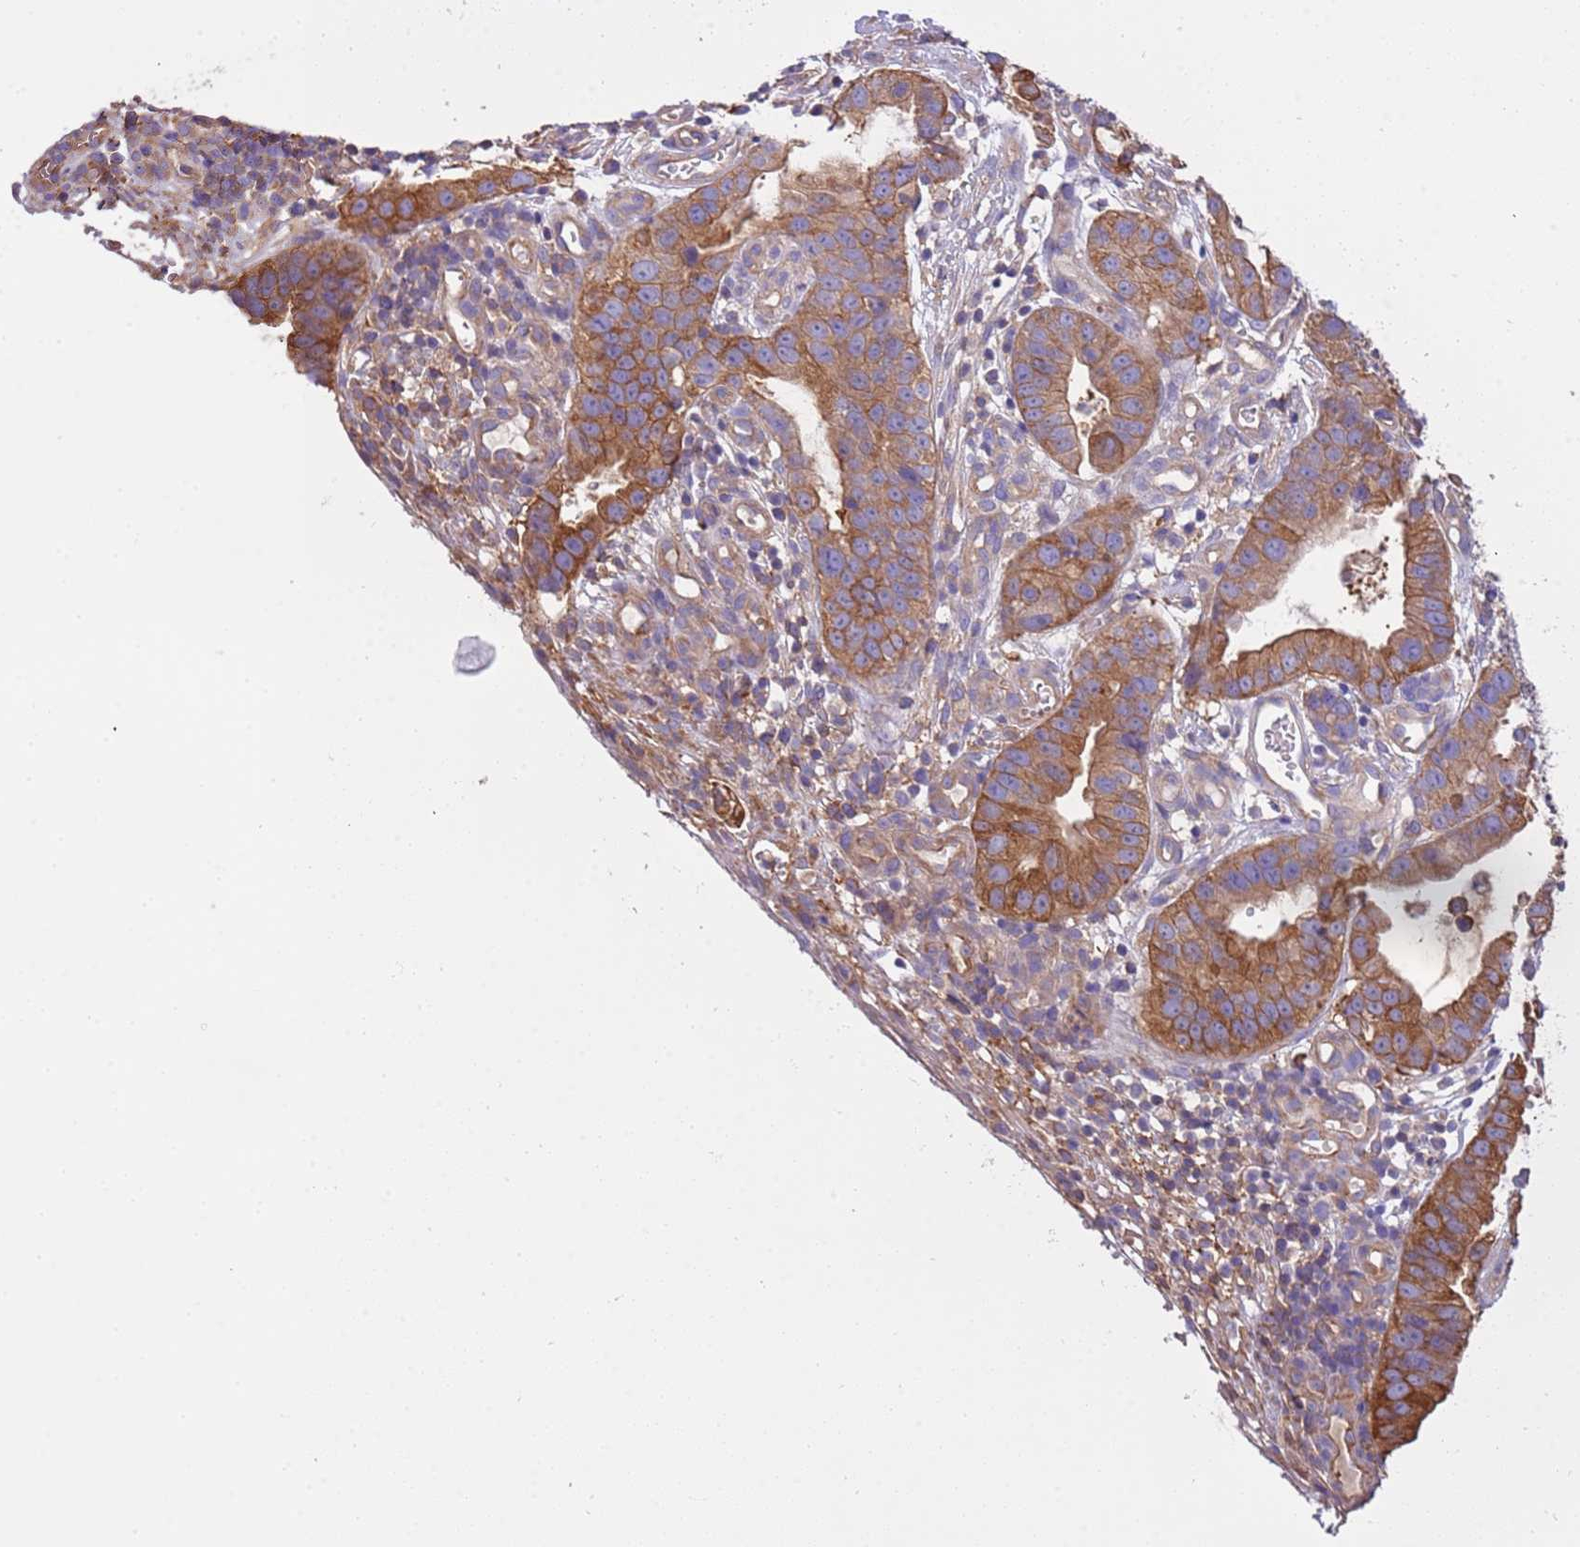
{"staining": {"intensity": "strong", "quantity": ">75%", "location": "cytoplasmic/membranous"}, "tissue": "stomach cancer", "cell_type": "Tumor cells", "image_type": "cancer", "snomed": [{"axis": "morphology", "description": "Adenocarcinoma, NOS"}, {"axis": "topography", "description": "Stomach"}], "caption": "Stomach adenocarcinoma was stained to show a protein in brown. There is high levels of strong cytoplasmic/membranous expression in approximately >75% of tumor cells.", "gene": "NAALADL1", "patient": {"sex": "male", "age": 55}}